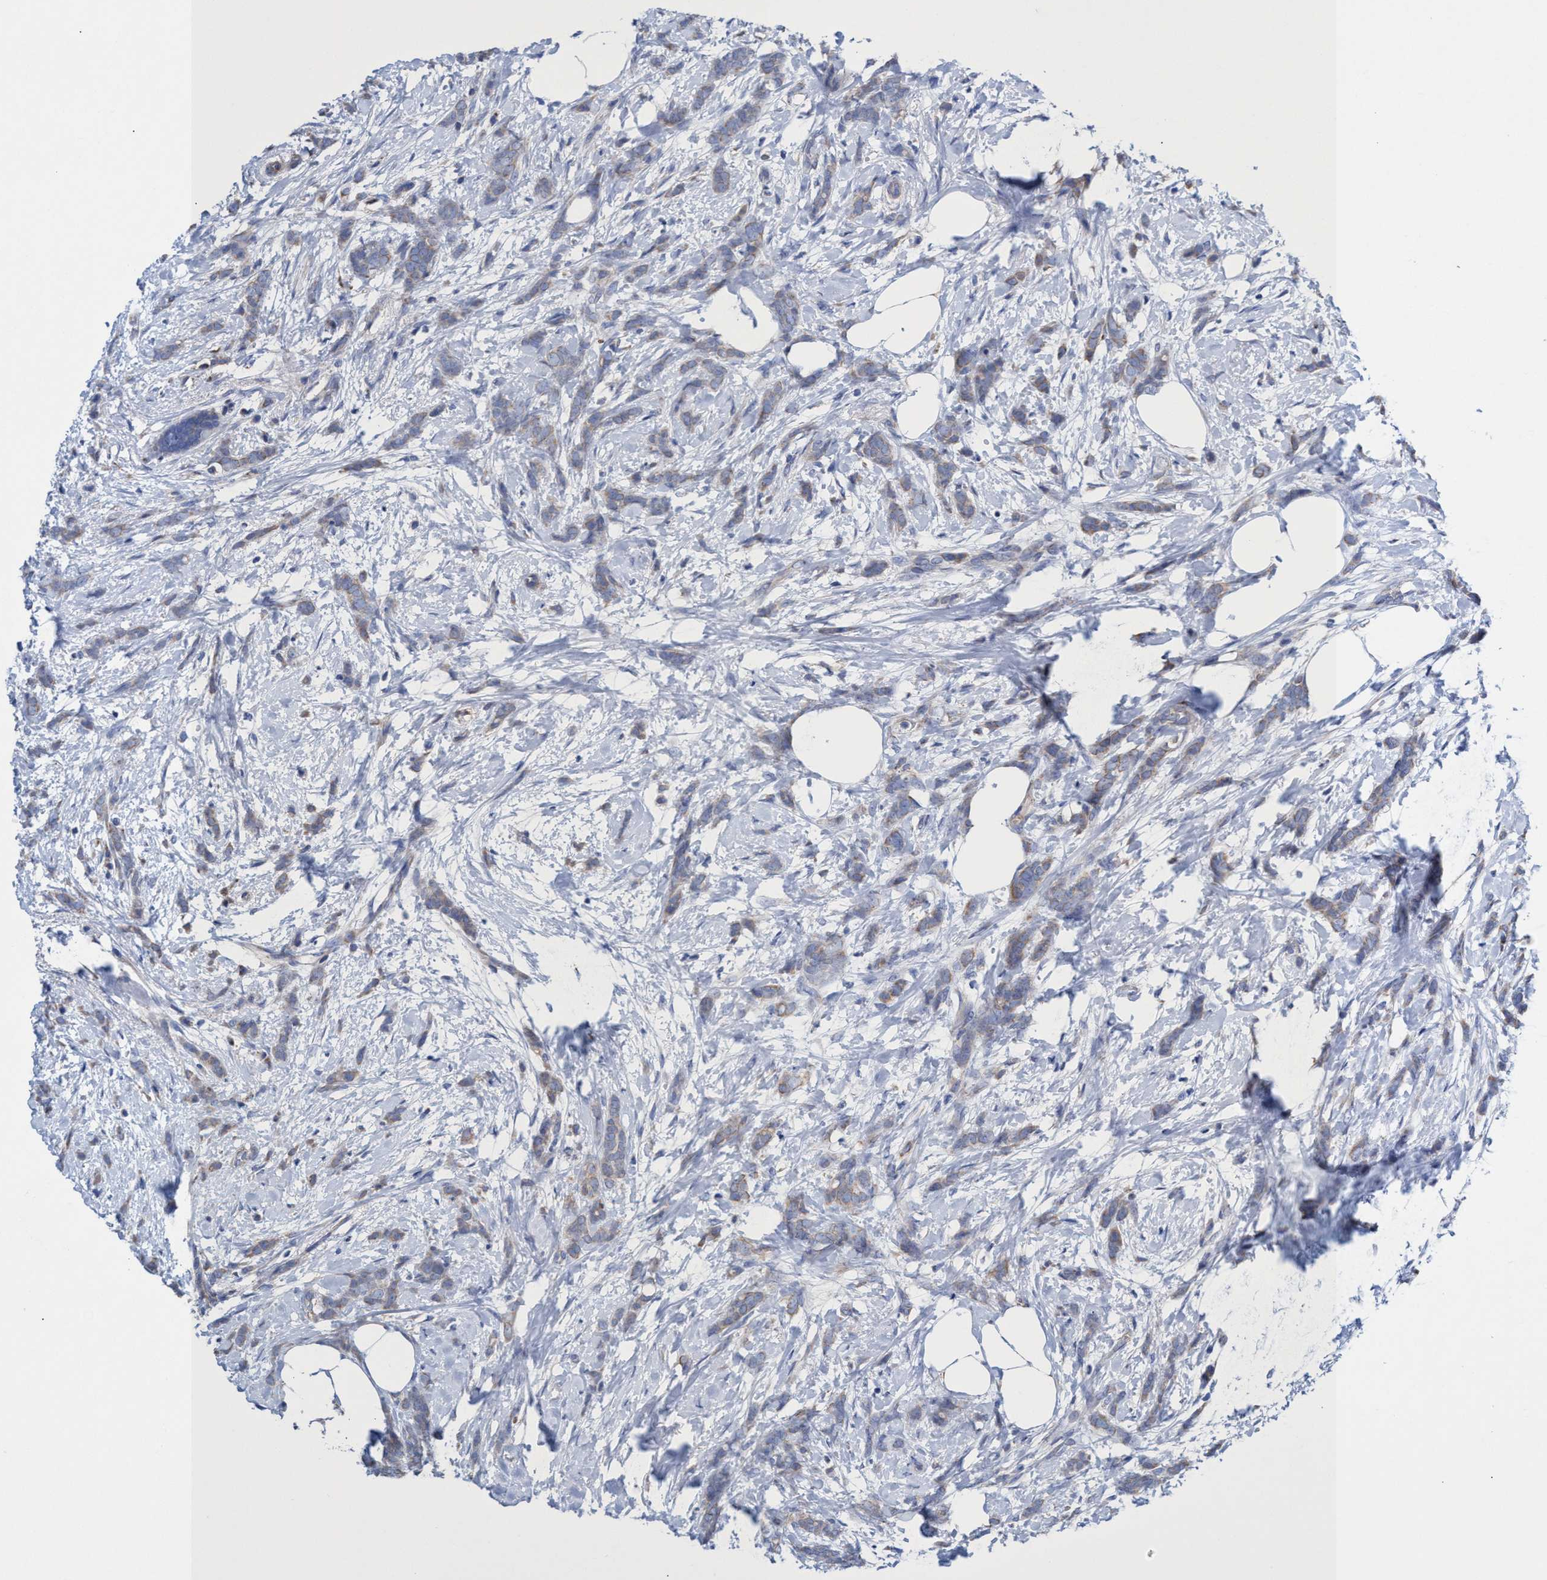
{"staining": {"intensity": "weak", "quantity": "25%-75%", "location": "cytoplasmic/membranous"}, "tissue": "breast cancer", "cell_type": "Tumor cells", "image_type": "cancer", "snomed": [{"axis": "morphology", "description": "Lobular carcinoma, in situ"}, {"axis": "morphology", "description": "Lobular carcinoma"}, {"axis": "topography", "description": "Breast"}], "caption": "Immunohistochemistry (DAB (3,3'-diaminobenzidine)) staining of human lobular carcinoma (breast) displays weak cytoplasmic/membranous protein positivity in approximately 25%-75% of tumor cells. The staining was performed using DAB (3,3'-diaminobenzidine), with brown indicating positive protein expression. Nuclei are stained blue with hematoxylin.", "gene": "ZNF750", "patient": {"sex": "female", "age": 41}}